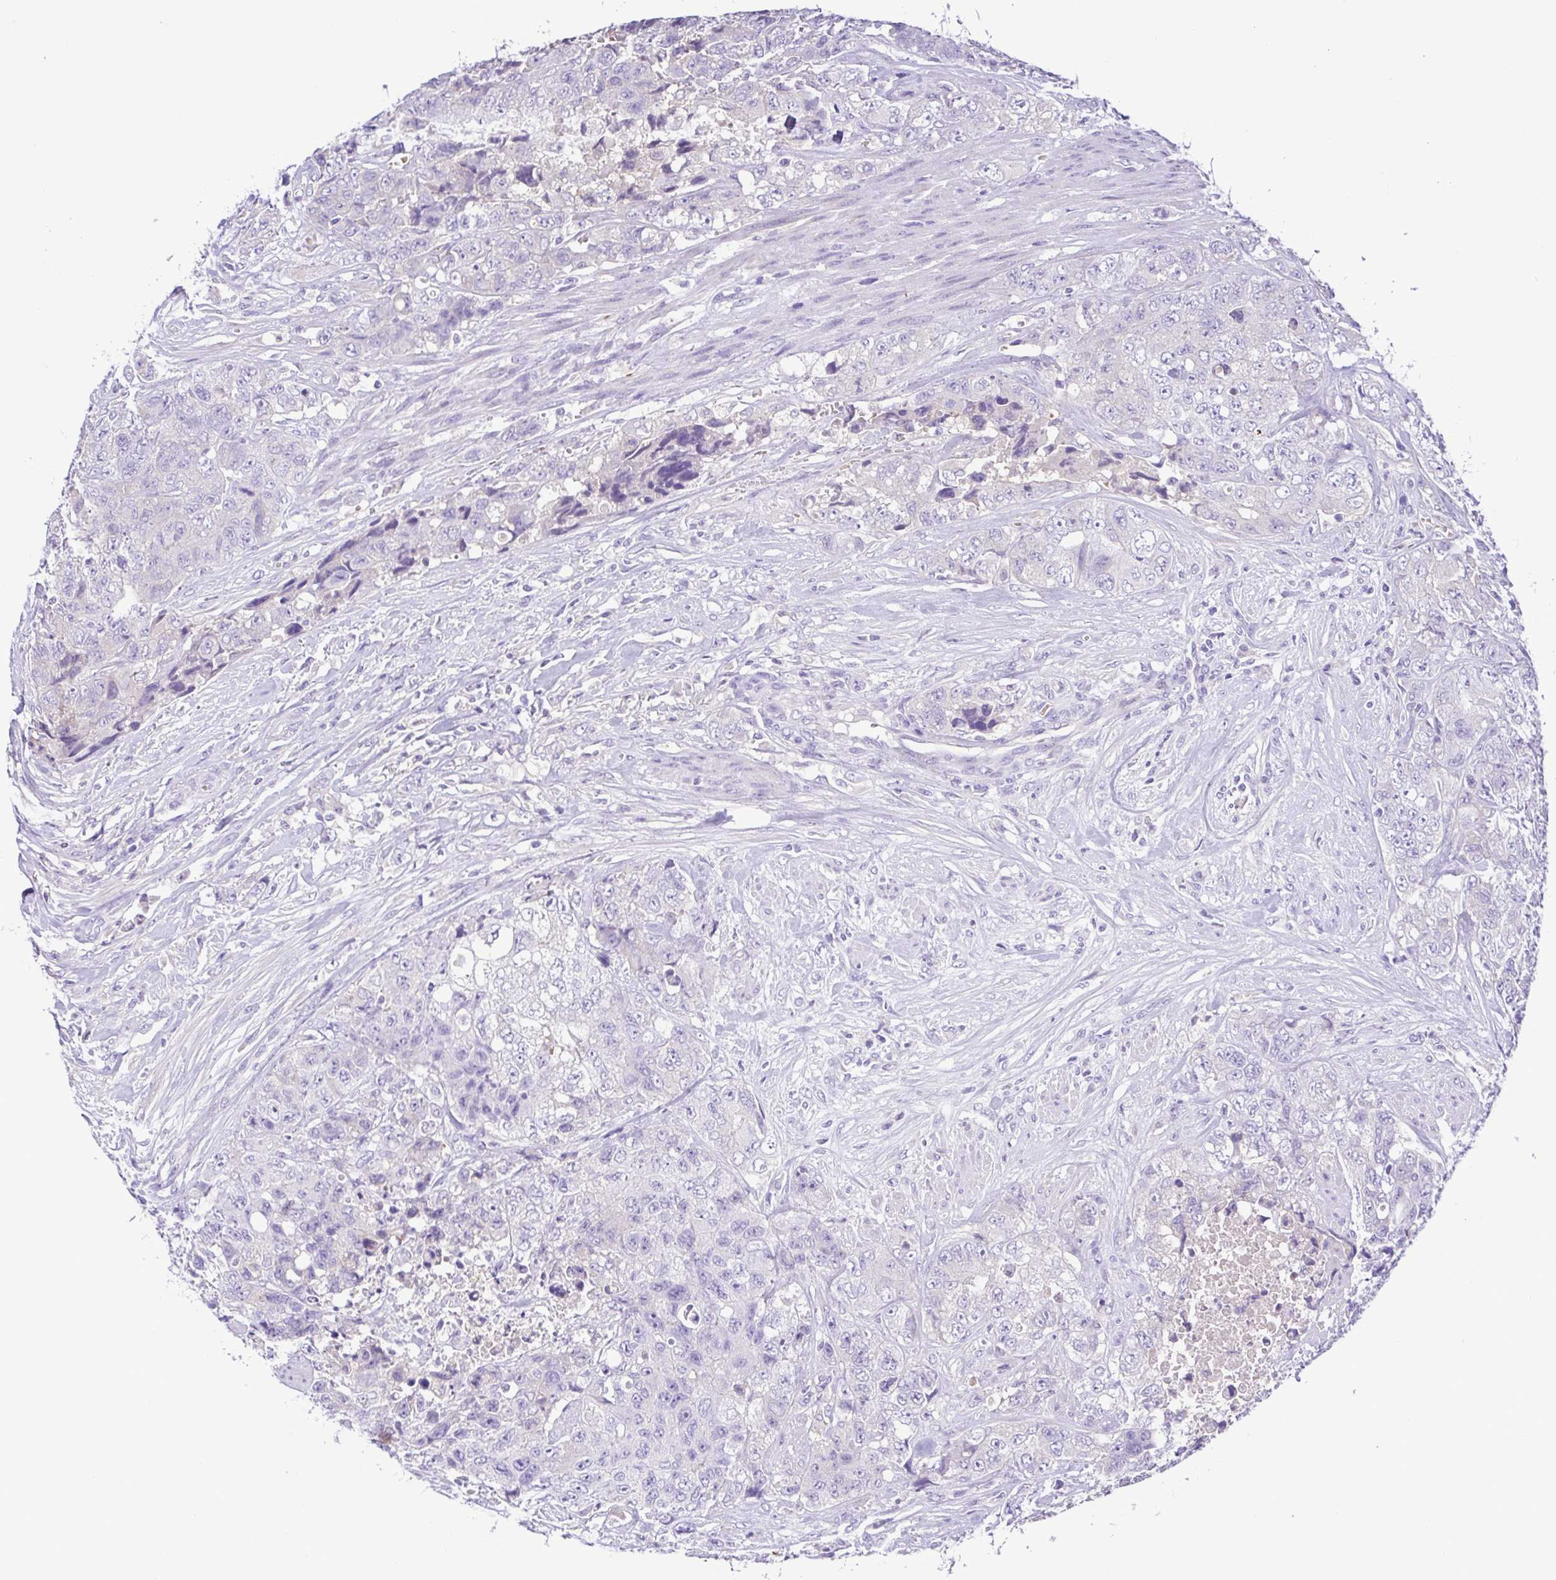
{"staining": {"intensity": "negative", "quantity": "none", "location": "none"}, "tissue": "urothelial cancer", "cell_type": "Tumor cells", "image_type": "cancer", "snomed": [{"axis": "morphology", "description": "Urothelial carcinoma, High grade"}, {"axis": "topography", "description": "Urinary bladder"}], "caption": "High power microscopy histopathology image of an immunohistochemistry image of urothelial cancer, revealing no significant staining in tumor cells.", "gene": "IGFL1", "patient": {"sex": "female", "age": 78}}